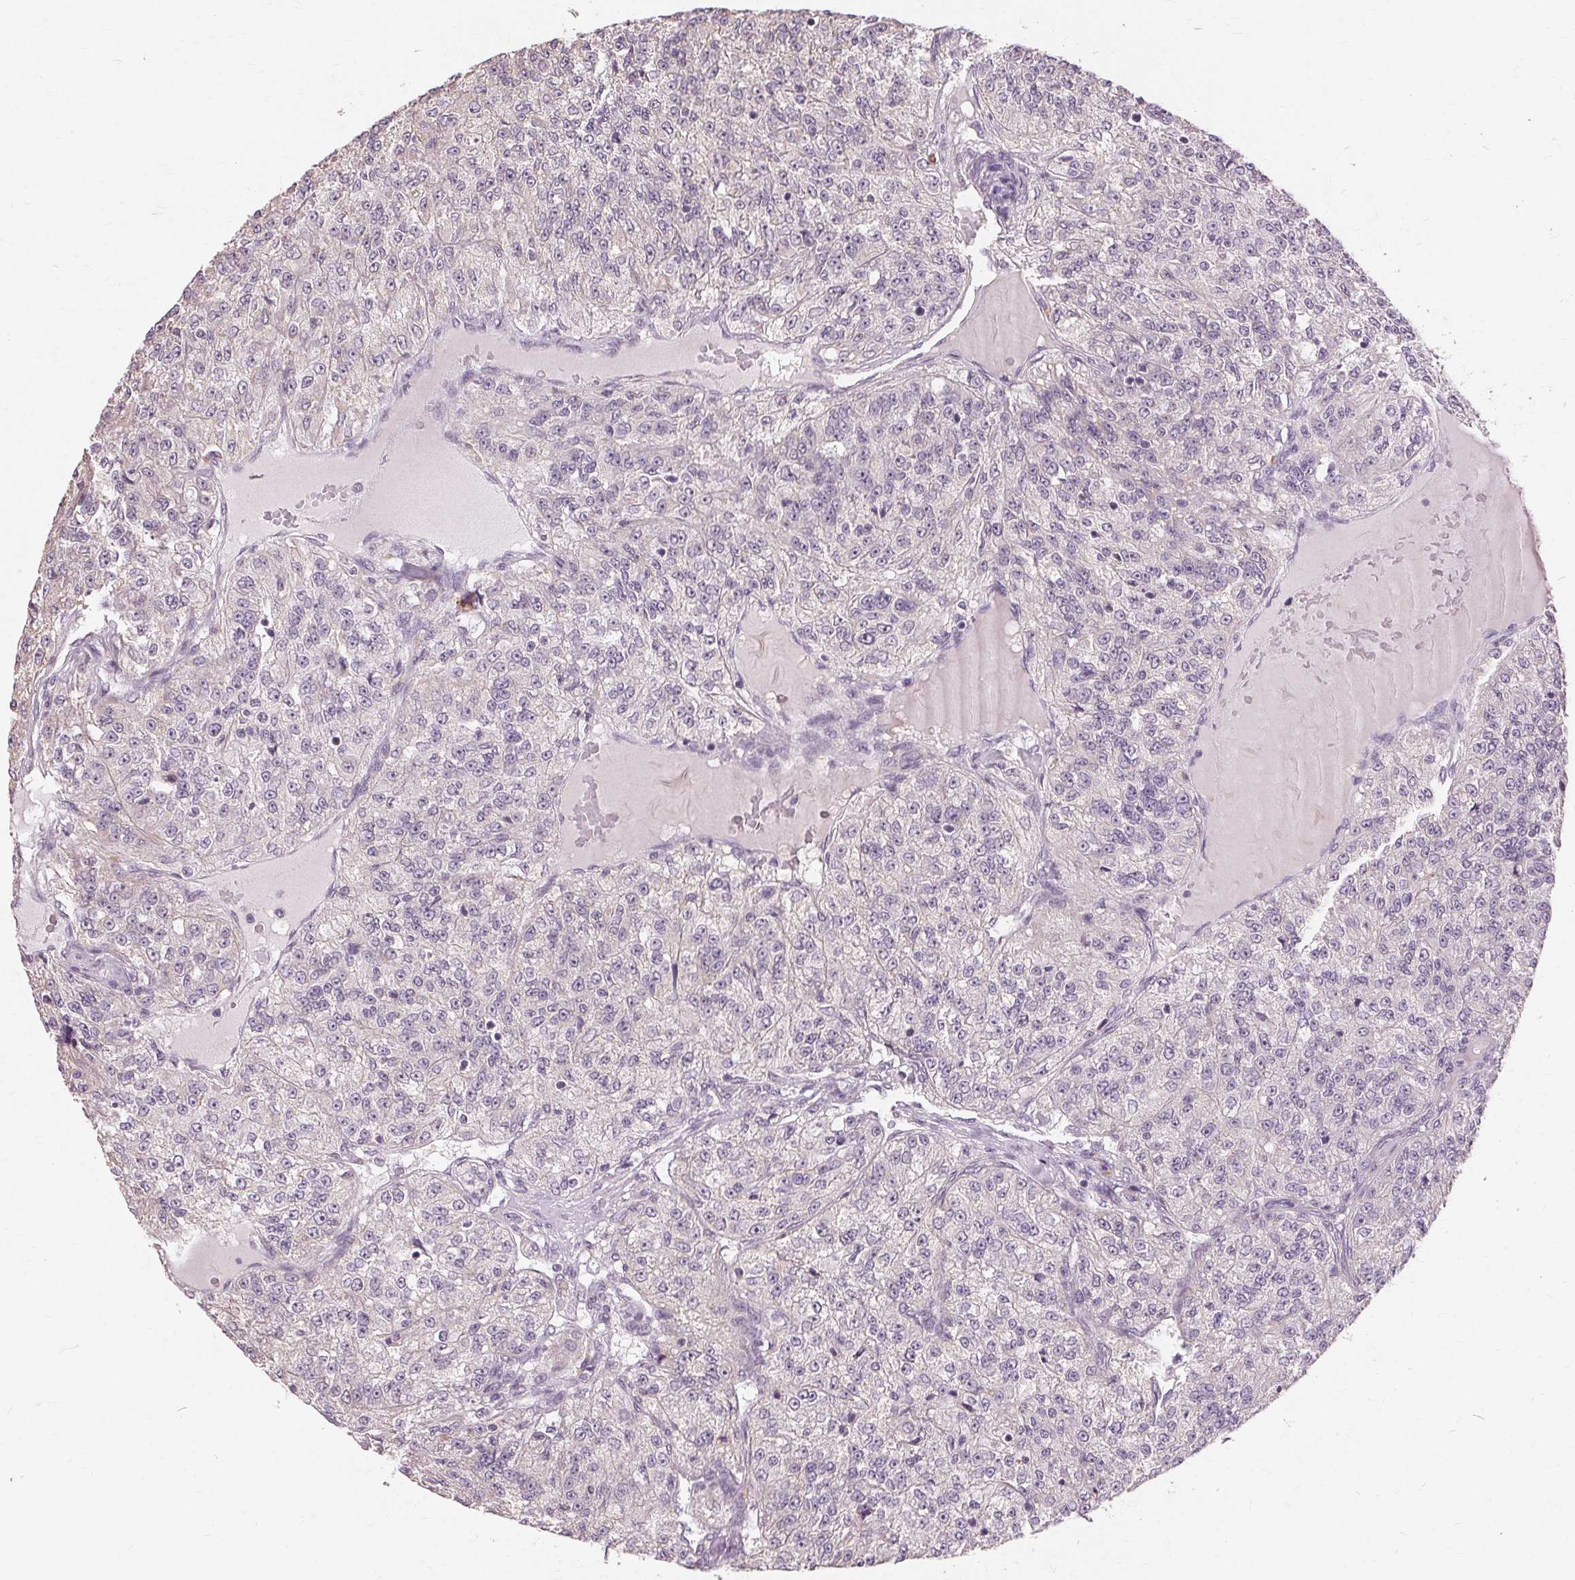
{"staining": {"intensity": "negative", "quantity": "none", "location": "none"}, "tissue": "renal cancer", "cell_type": "Tumor cells", "image_type": "cancer", "snomed": [{"axis": "morphology", "description": "Adenocarcinoma, NOS"}, {"axis": "topography", "description": "Kidney"}], "caption": "The IHC image has no significant staining in tumor cells of renal adenocarcinoma tissue.", "gene": "SIGLEC6", "patient": {"sex": "female", "age": 63}}